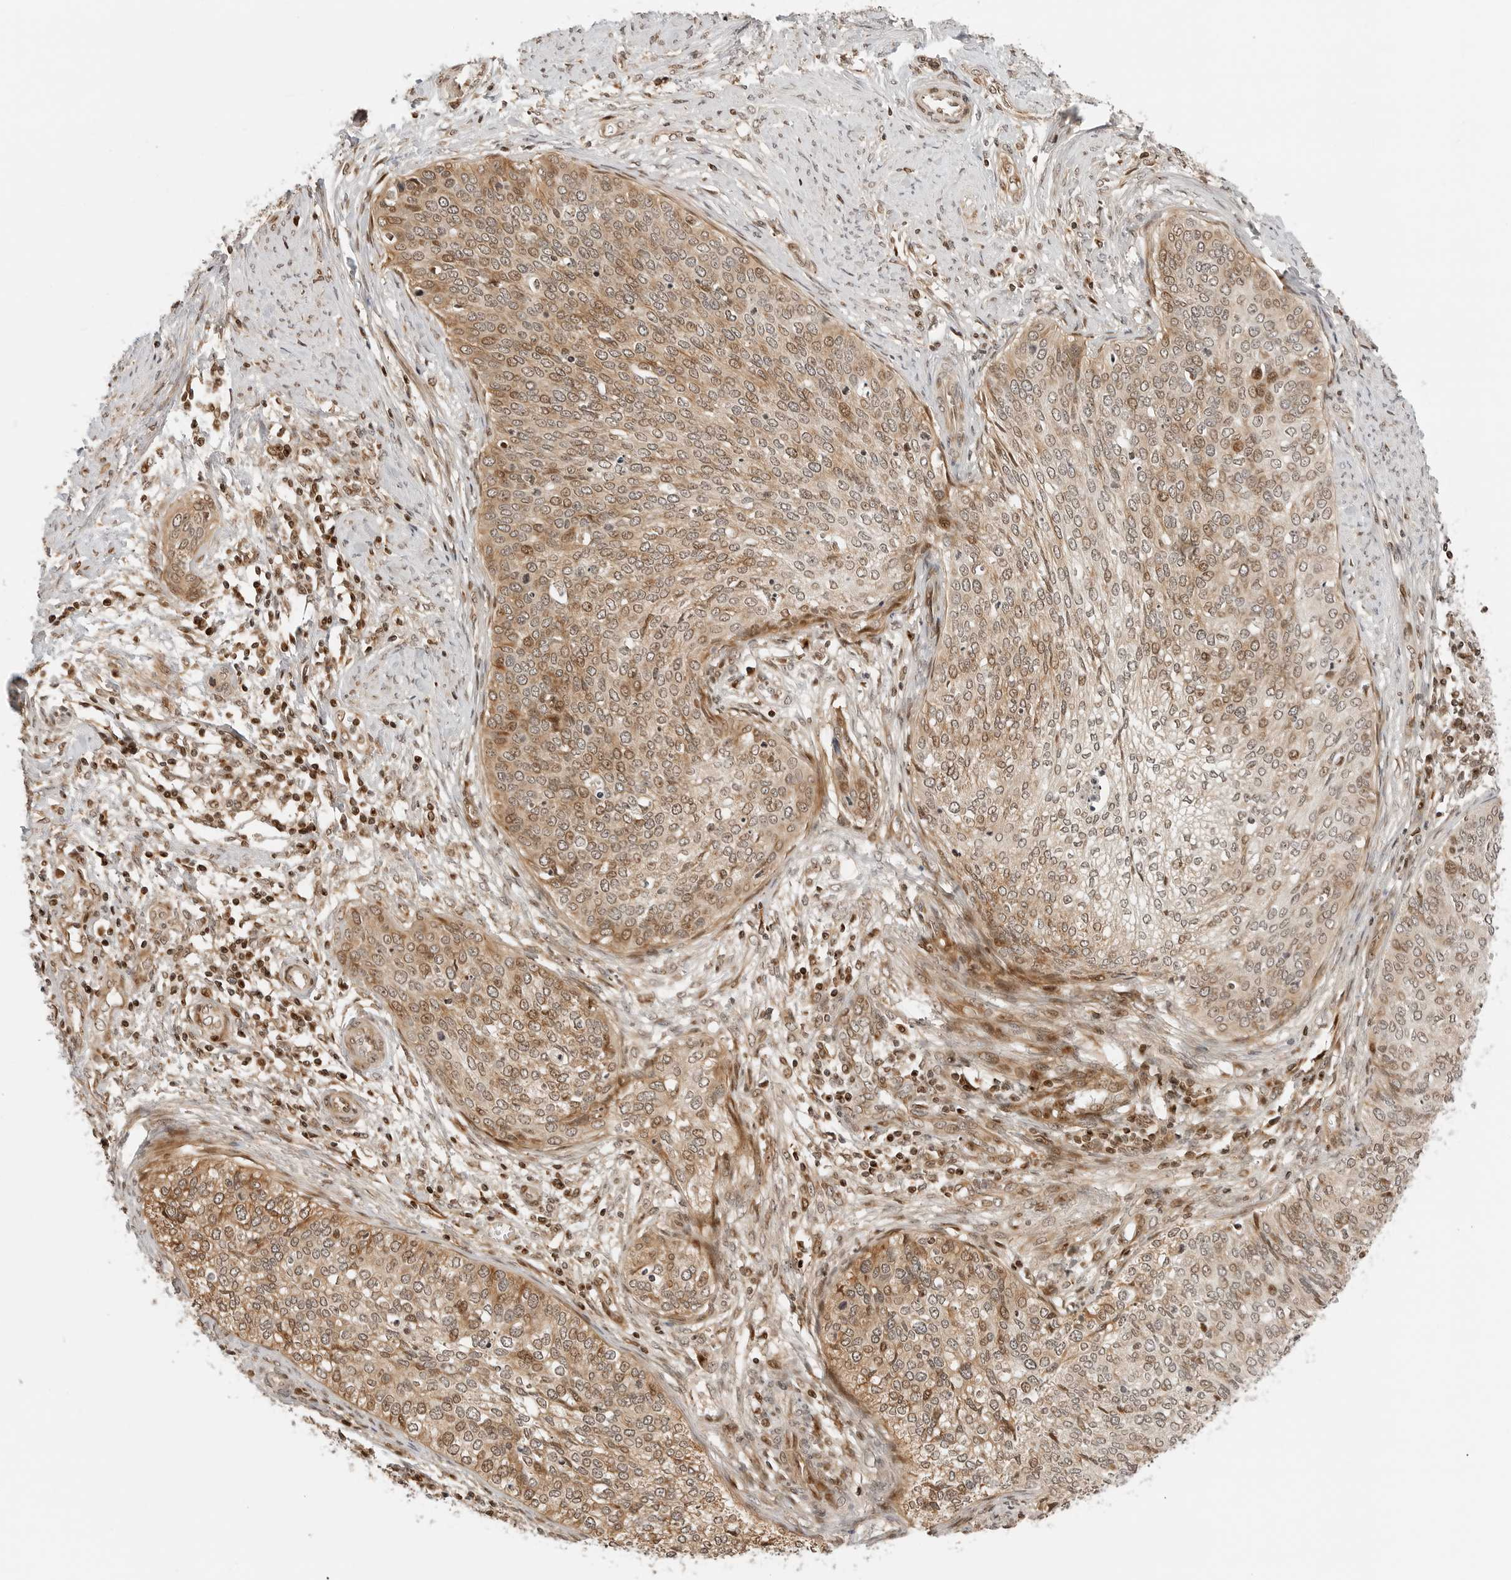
{"staining": {"intensity": "moderate", "quantity": ">75%", "location": "cytoplasmic/membranous,nuclear"}, "tissue": "cervical cancer", "cell_type": "Tumor cells", "image_type": "cancer", "snomed": [{"axis": "morphology", "description": "Squamous cell carcinoma, NOS"}, {"axis": "topography", "description": "Cervix"}], "caption": "This is an image of IHC staining of cervical cancer (squamous cell carcinoma), which shows moderate positivity in the cytoplasmic/membranous and nuclear of tumor cells.", "gene": "GEM", "patient": {"sex": "female", "age": 37}}